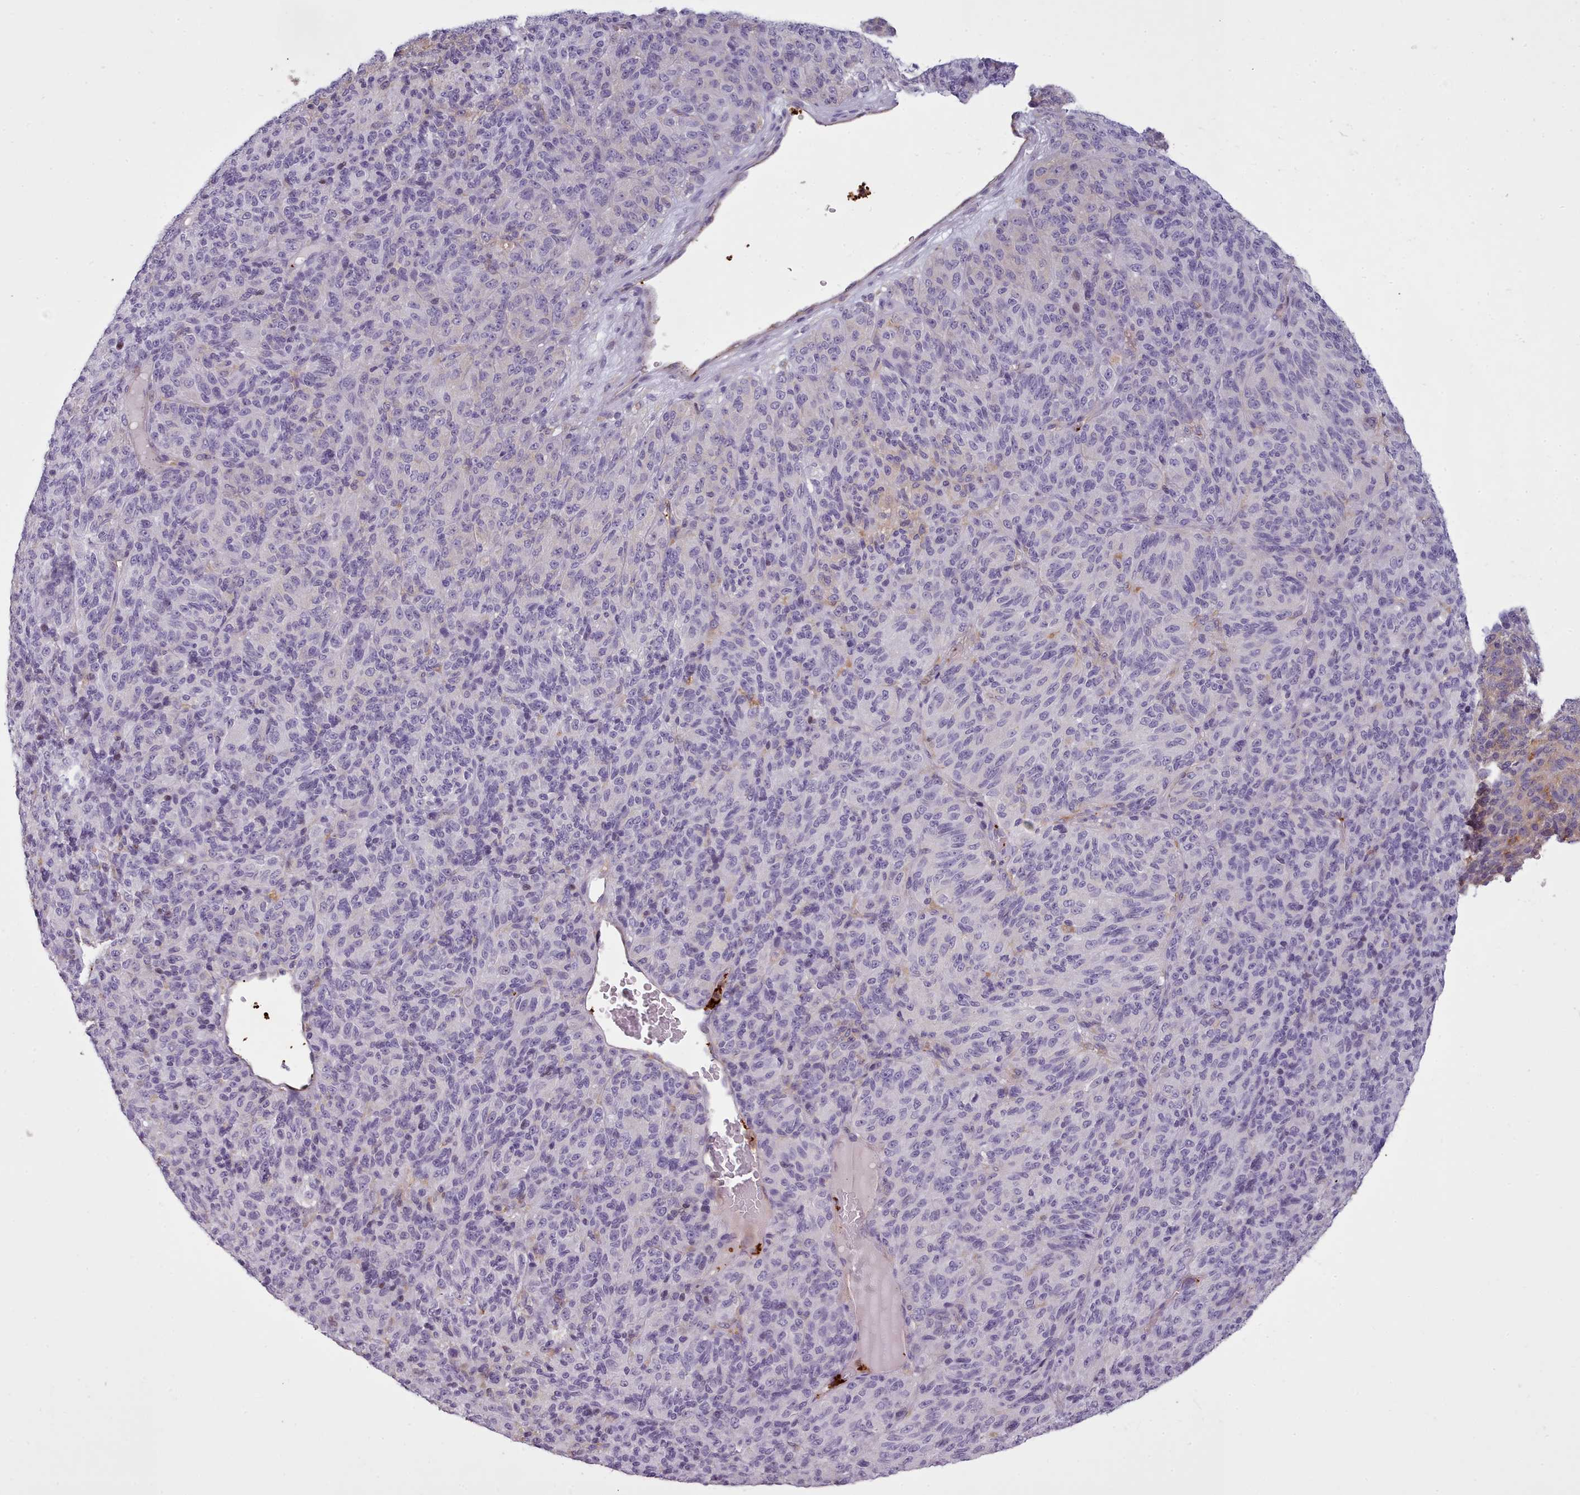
{"staining": {"intensity": "negative", "quantity": "none", "location": "none"}, "tissue": "melanoma", "cell_type": "Tumor cells", "image_type": "cancer", "snomed": [{"axis": "morphology", "description": "Malignant melanoma, Metastatic site"}, {"axis": "topography", "description": "Brain"}], "caption": "The image demonstrates no significant positivity in tumor cells of malignant melanoma (metastatic site).", "gene": "NDST2", "patient": {"sex": "female", "age": 56}}